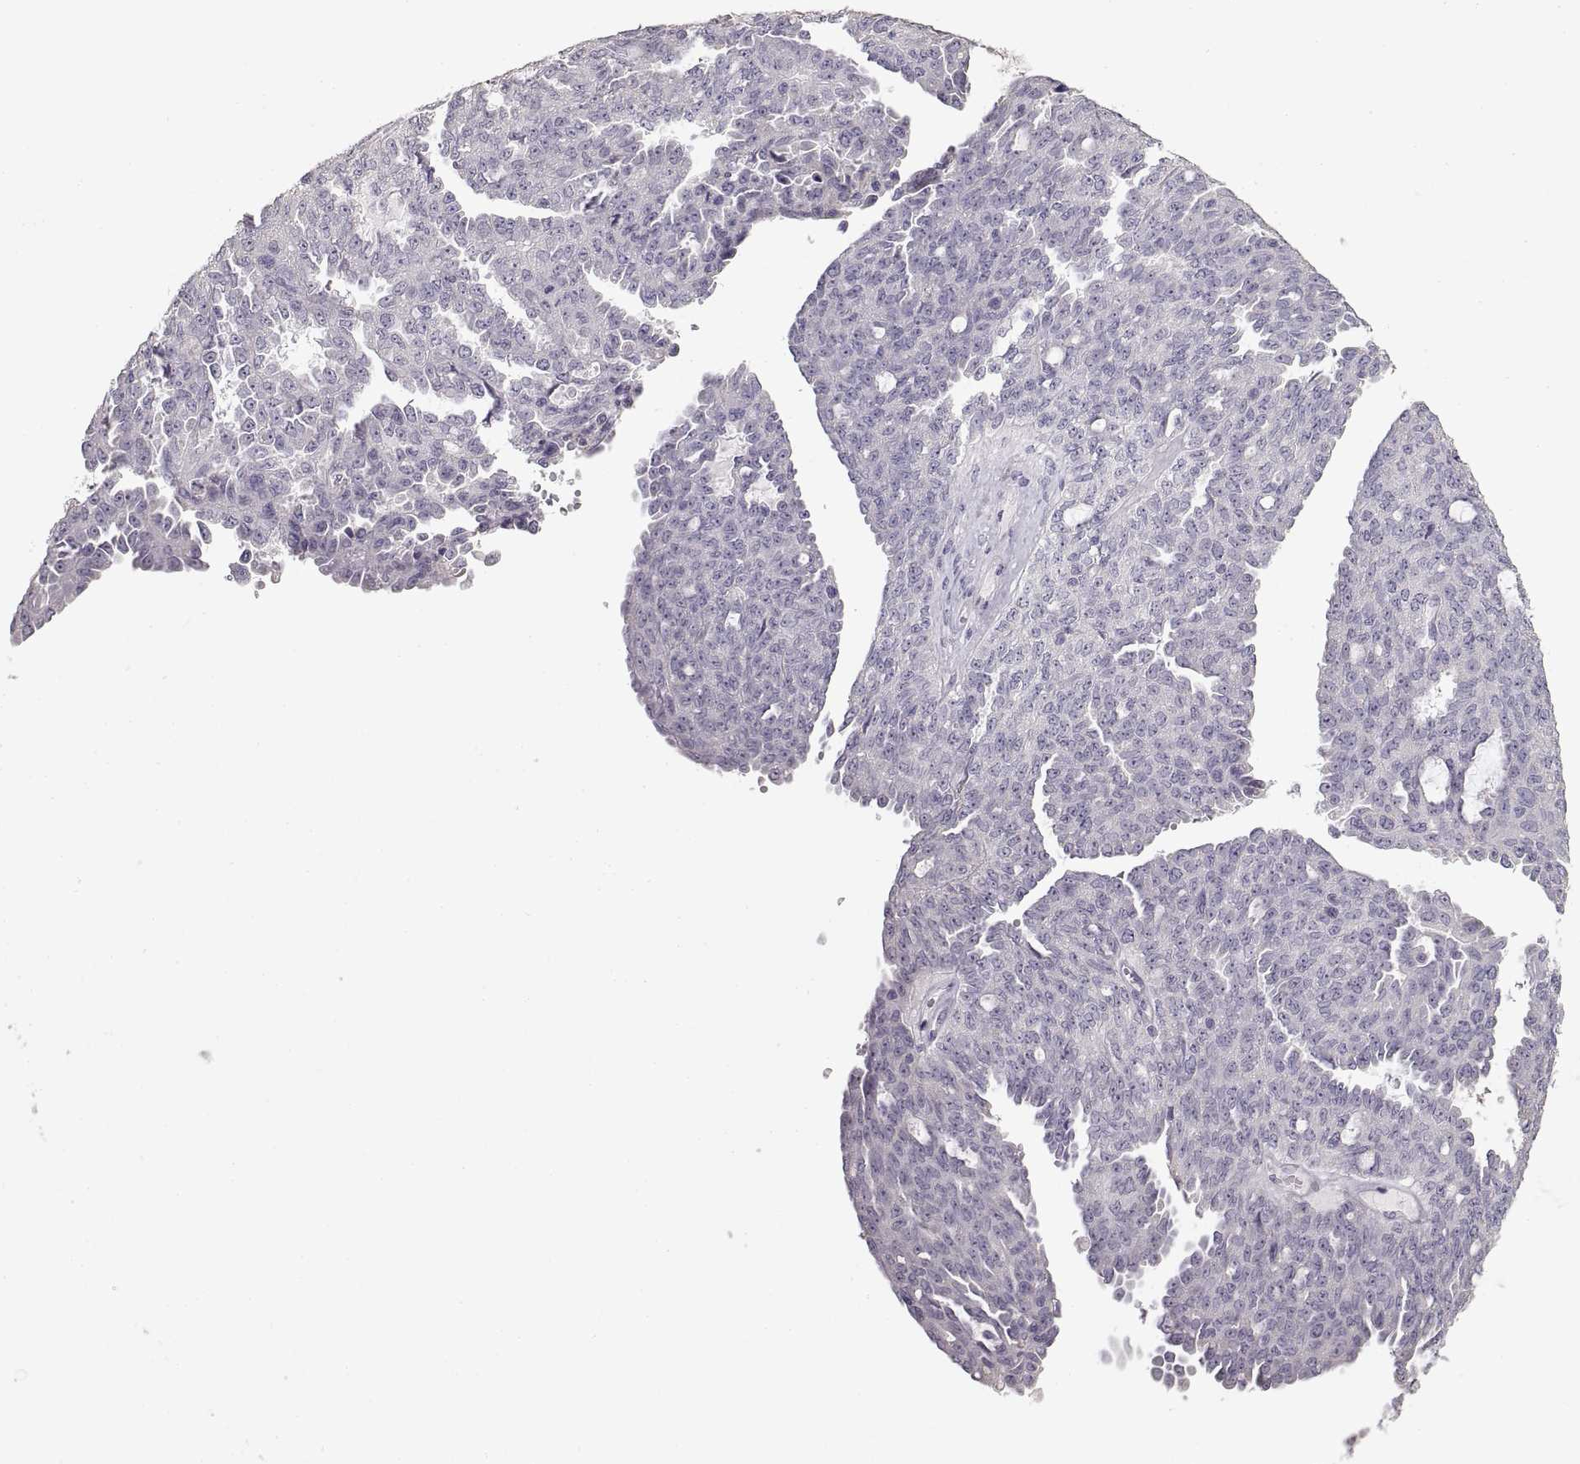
{"staining": {"intensity": "negative", "quantity": "none", "location": "none"}, "tissue": "ovarian cancer", "cell_type": "Tumor cells", "image_type": "cancer", "snomed": [{"axis": "morphology", "description": "Cystadenocarcinoma, serous, NOS"}, {"axis": "topography", "description": "Ovary"}], "caption": "An immunohistochemistry (IHC) image of ovarian cancer is shown. There is no staining in tumor cells of ovarian cancer.", "gene": "ZP3", "patient": {"sex": "female", "age": 71}}